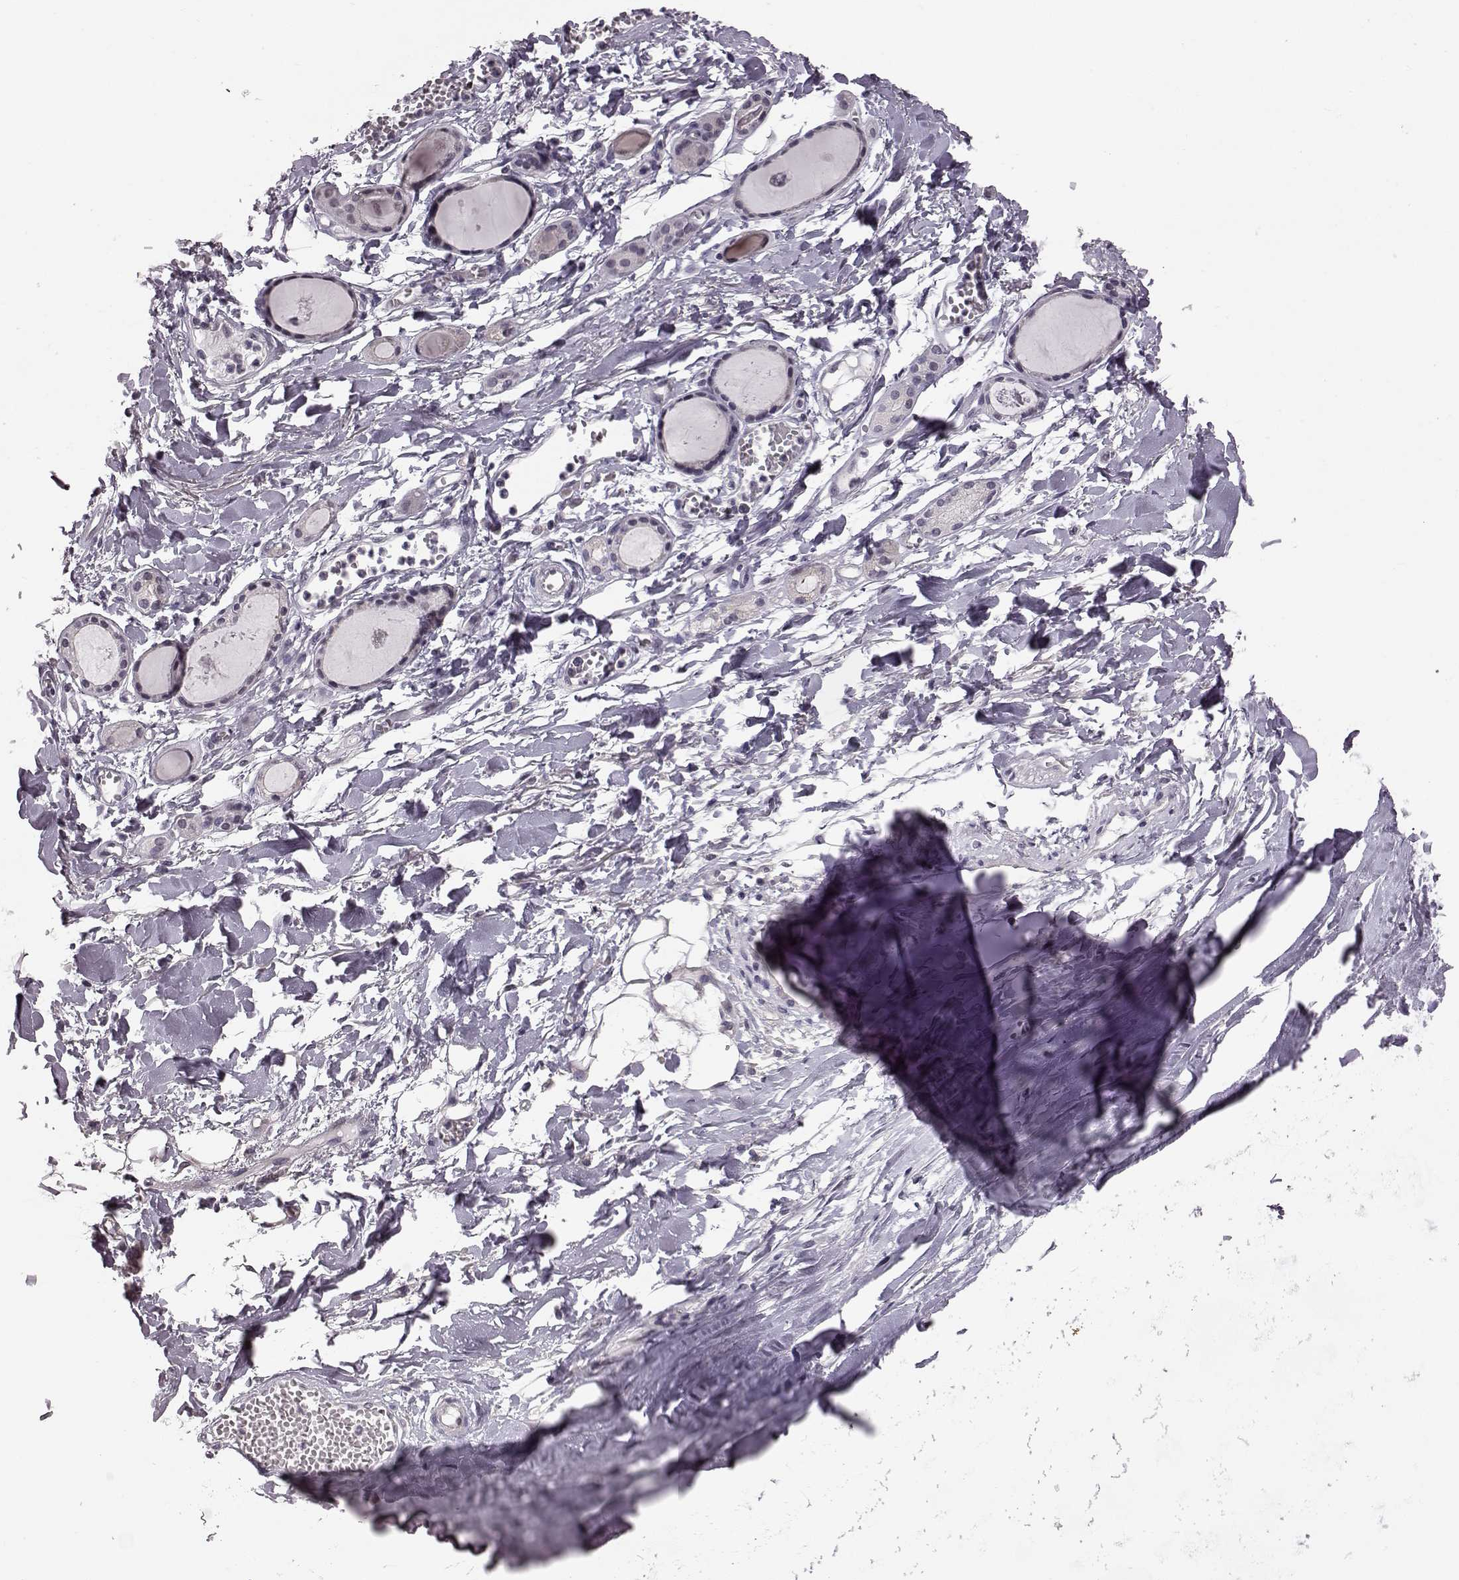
{"staining": {"intensity": "negative", "quantity": "none", "location": "none"}, "tissue": "soft tissue", "cell_type": "Chondrocytes", "image_type": "normal", "snomed": [{"axis": "morphology", "description": "Normal tissue, NOS"}, {"axis": "topography", "description": "Cartilage tissue"}, {"axis": "topography", "description": "Nasopharynx"}, {"axis": "topography", "description": "Thyroid gland"}], "caption": "The image shows no staining of chondrocytes in unremarkable soft tissue. Nuclei are stained in blue.", "gene": "C10orf62", "patient": {"sex": "male", "age": 63}}